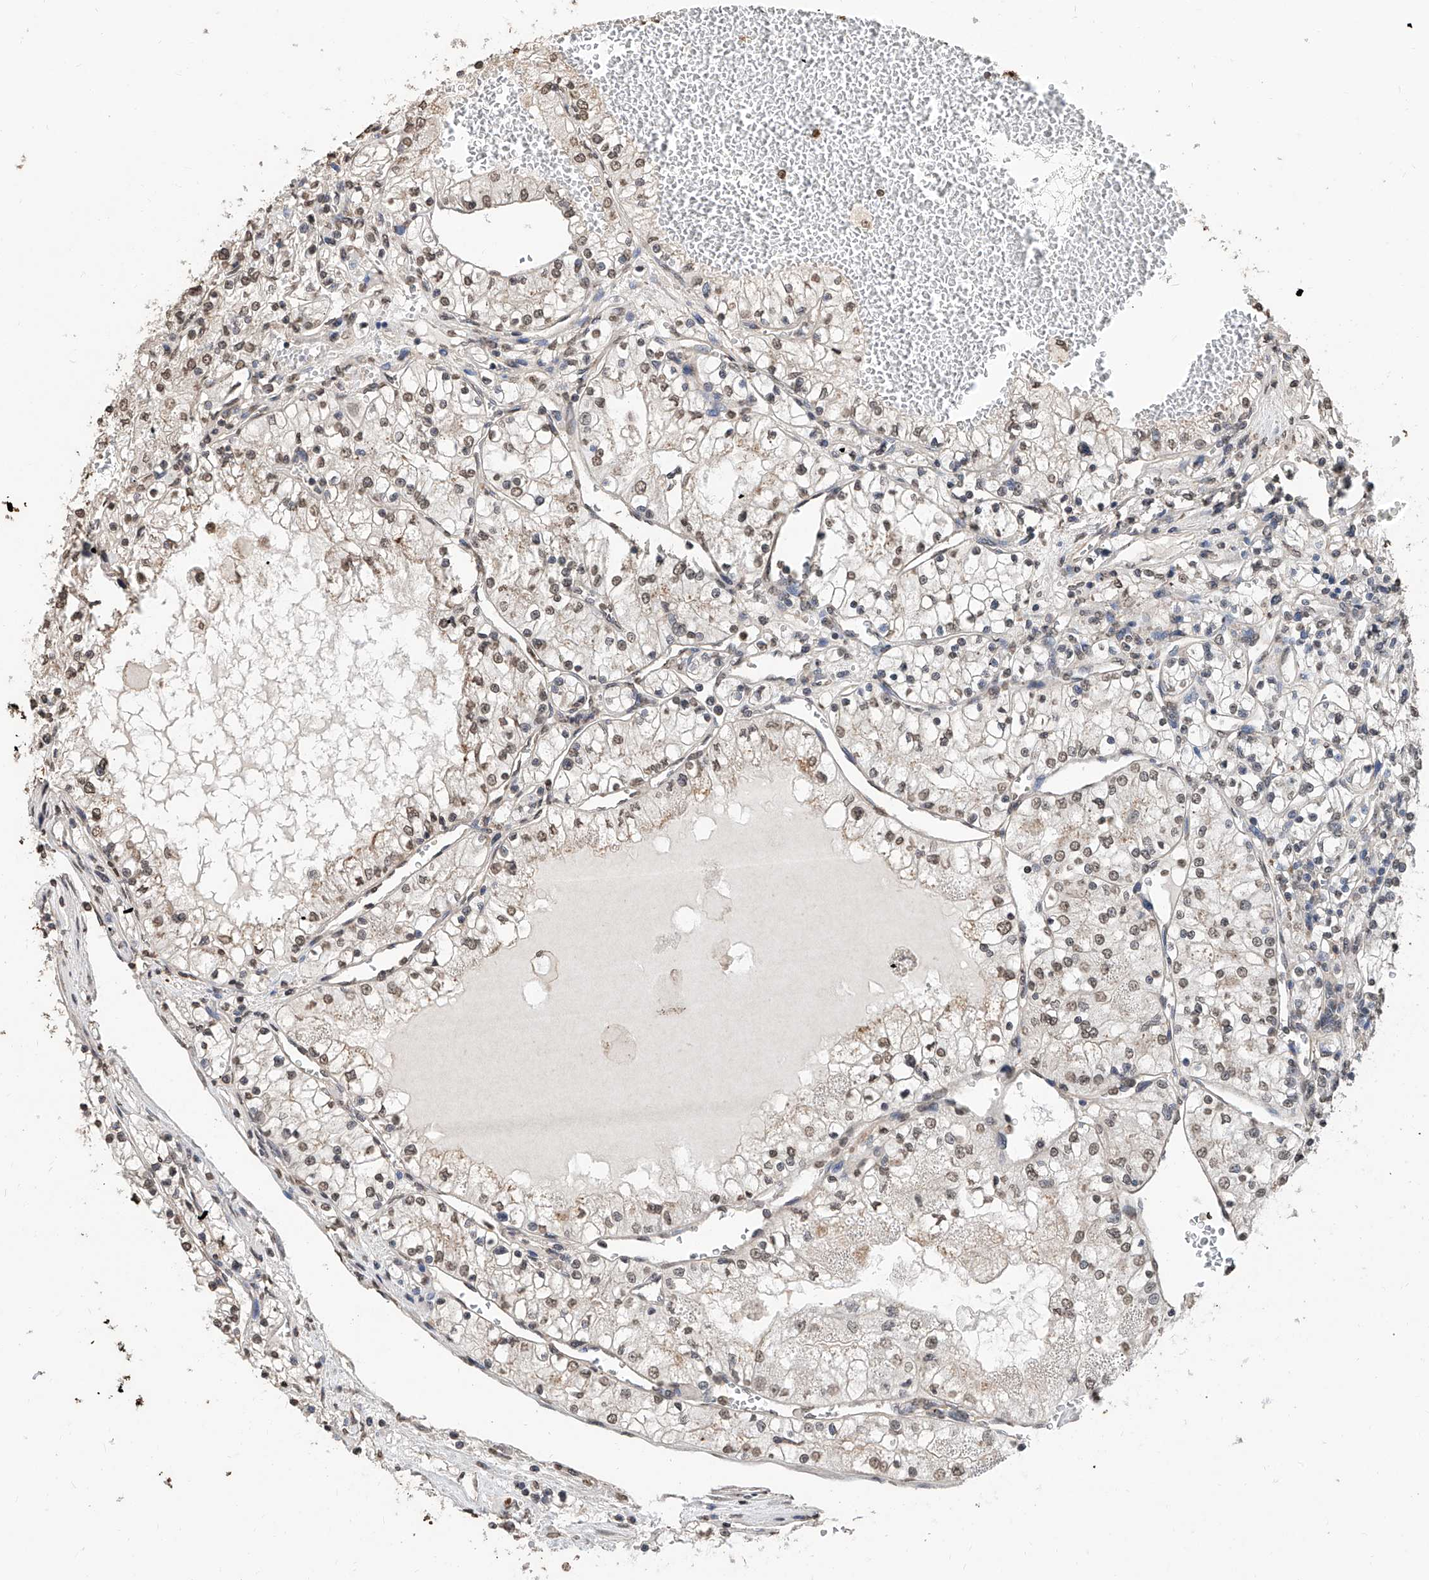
{"staining": {"intensity": "weak", "quantity": ">75%", "location": "nuclear"}, "tissue": "renal cancer", "cell_type": "Tumor cells", "image_type": "cancer", "snomed": [{"axis": "morphology", "description": "Normal tissue, NOS"}, {"axis": "morphology", "description": "Adenocarcinoma, NOS"}, {"axis": "topography", "description": "Kidney"}], "caption": "Weak nuclear staining is seen in approximately >75% of tumor cells in renal cancer (adenocarcinoma). The staining is performed using DAB brown chromogen to label protein expression. The nuclei are counter-stained blue using hematoxylin.", "gene": "RP9", "patient": {"sex": "male", "age": 68}}